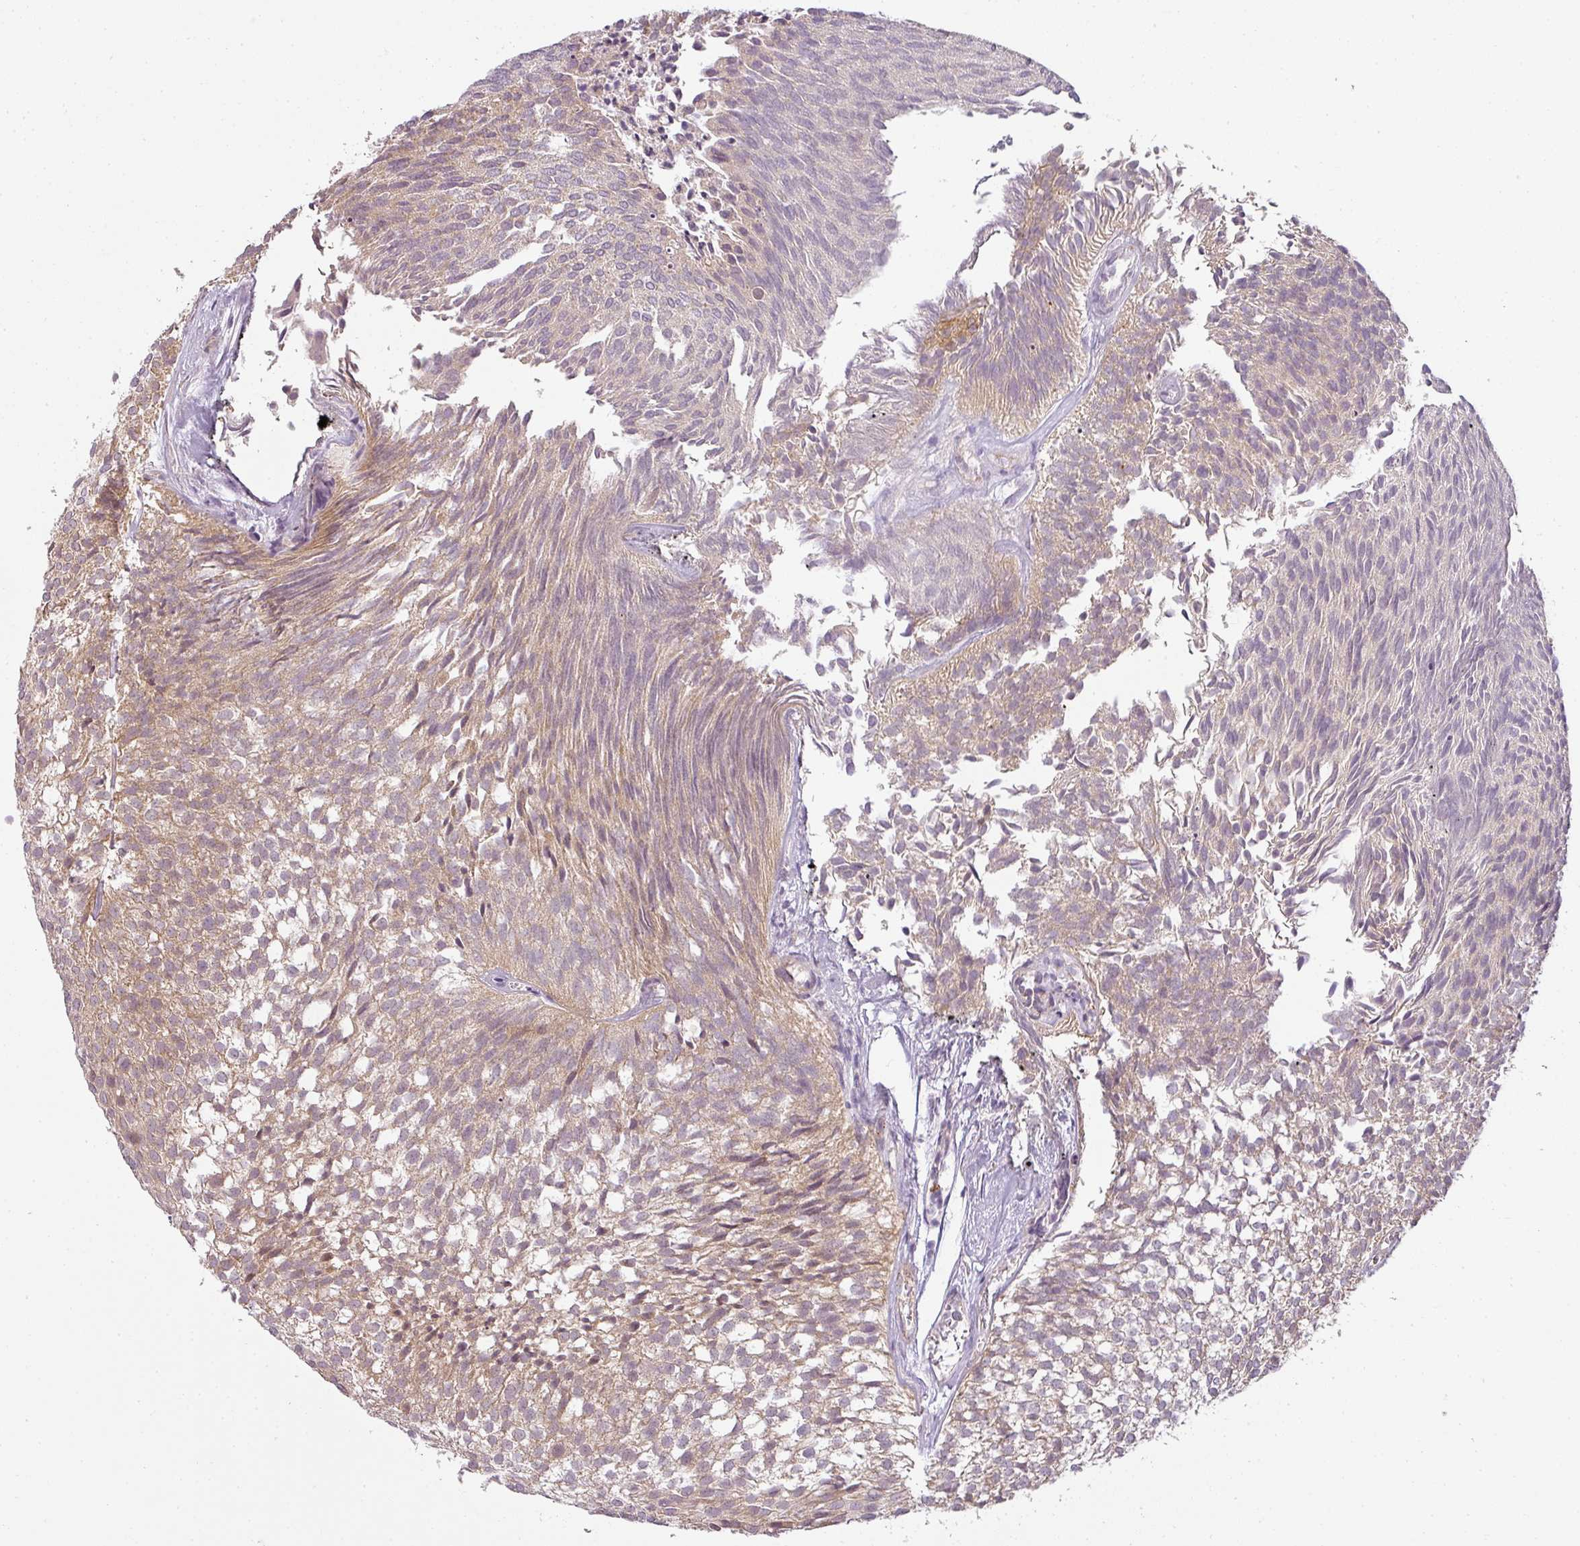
{"staining": {"intensity": "weak", "quantity": "25%-75%", "location": "cytoplasmic/membranous"}, "tissue": "urothelial cancer", "cell_type": "Tumor cells", "image_type": "cancer", "snomed": [{"axis": "morphology", "description": "Urothelial carcinoma, Low grade"}, {"axis": "topography", "description": "Urinary bladder"}], "caption": "Protein expression analysis of human urothelial cancer reveals weak cytoplasmic/membranous staining in about 25%-75% of tumor cells.", "gene": "LY75", "patient": {"sex": "male", "age": 91}}